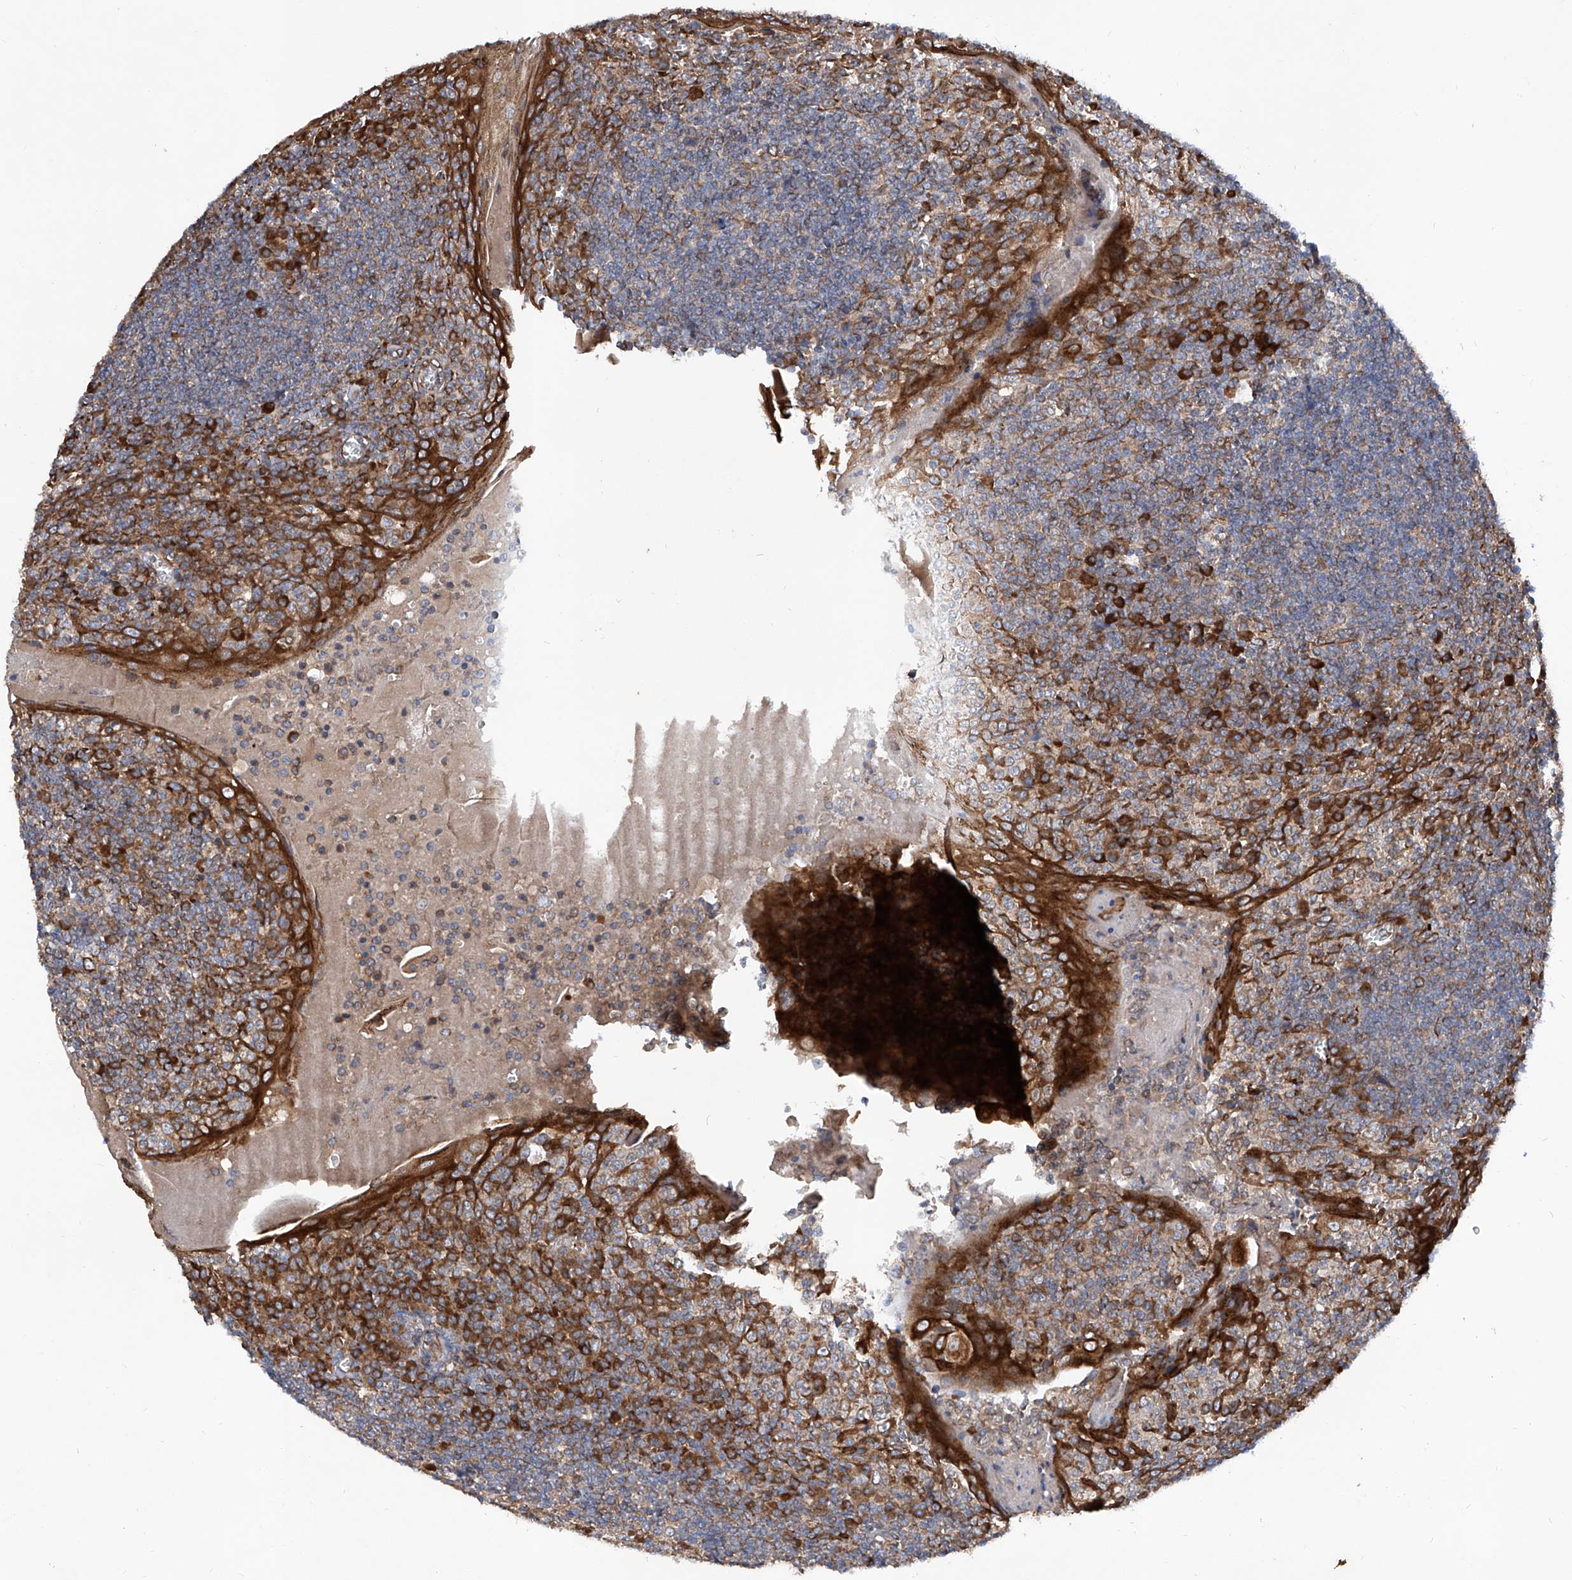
{"staining": {"intensity": "moderate", "quantity": "<25%", "location": "cytoplasmic/membranous"}, "tissue": "tonsil", "cell_type": "Germinal center cells", "image_type": "normal", "snomed": [{"axis": "morphology", "description": "Normal tissue, NOS"}, {"axis": "topography", "description": "Tonsil"}], "caption": "Brown immunohistochemical staining in normal tonsil demonstrates moderate cytoplasmic/membranous positivity in about <25% of germinal center cells. Immunohistochemistry (ihc) stains the protein of interest in brown and the nuclei are stained blue.", "gene": "ASCC3", "patient": {"sex": "male", "age": 27}}